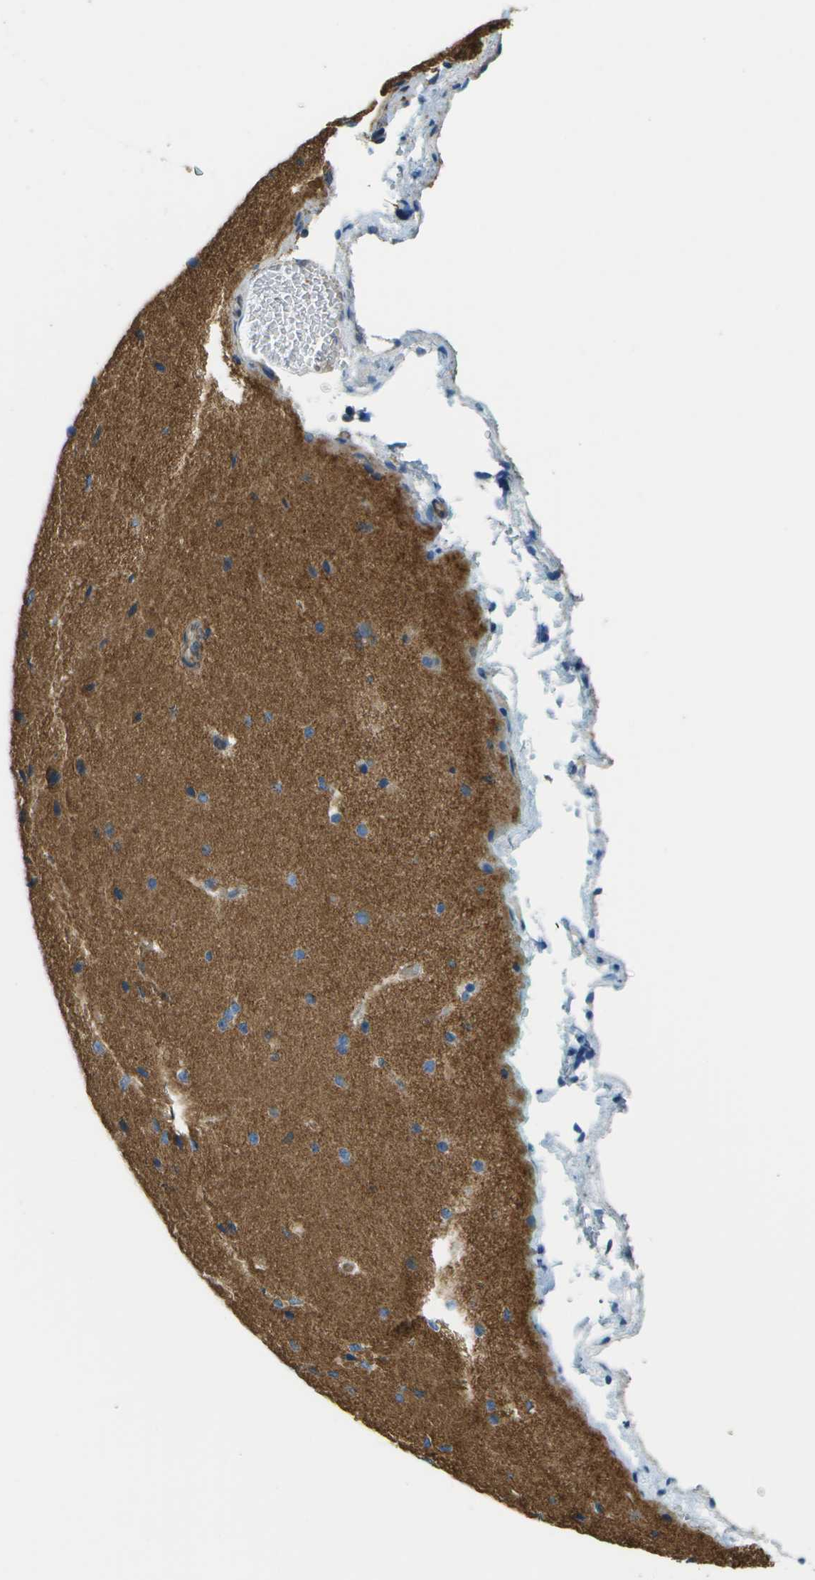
{"staining": {"intensity": "weak", "quantity": "25%-75%", "location": "cytoplasmic/membranous"}, "tissue": "cerebral cortex", "cell_type": "Endothelial cells", "image_type": "normal", "snomed": [{"axis": "morphology", "description": "Normal tissue, NOS"}, {"axis": "morphology", "description": "Developmental malformation"}, {"axis": "topography", "description": "Cerebral cortex"}], "caption": "High-magnification brightfield microscopy of unremarkable cerebral cortex stained with DAB (3,3'-diaminobenzidine) (brown) and counterstained with hematoxylin (blue). endothelial cells exhibit weak cytoplasmic/membranous positivity is seen in approximately25%-75% of cells.", "gene": "CLTC", "patient": {"sex": "female", "age": 30}}